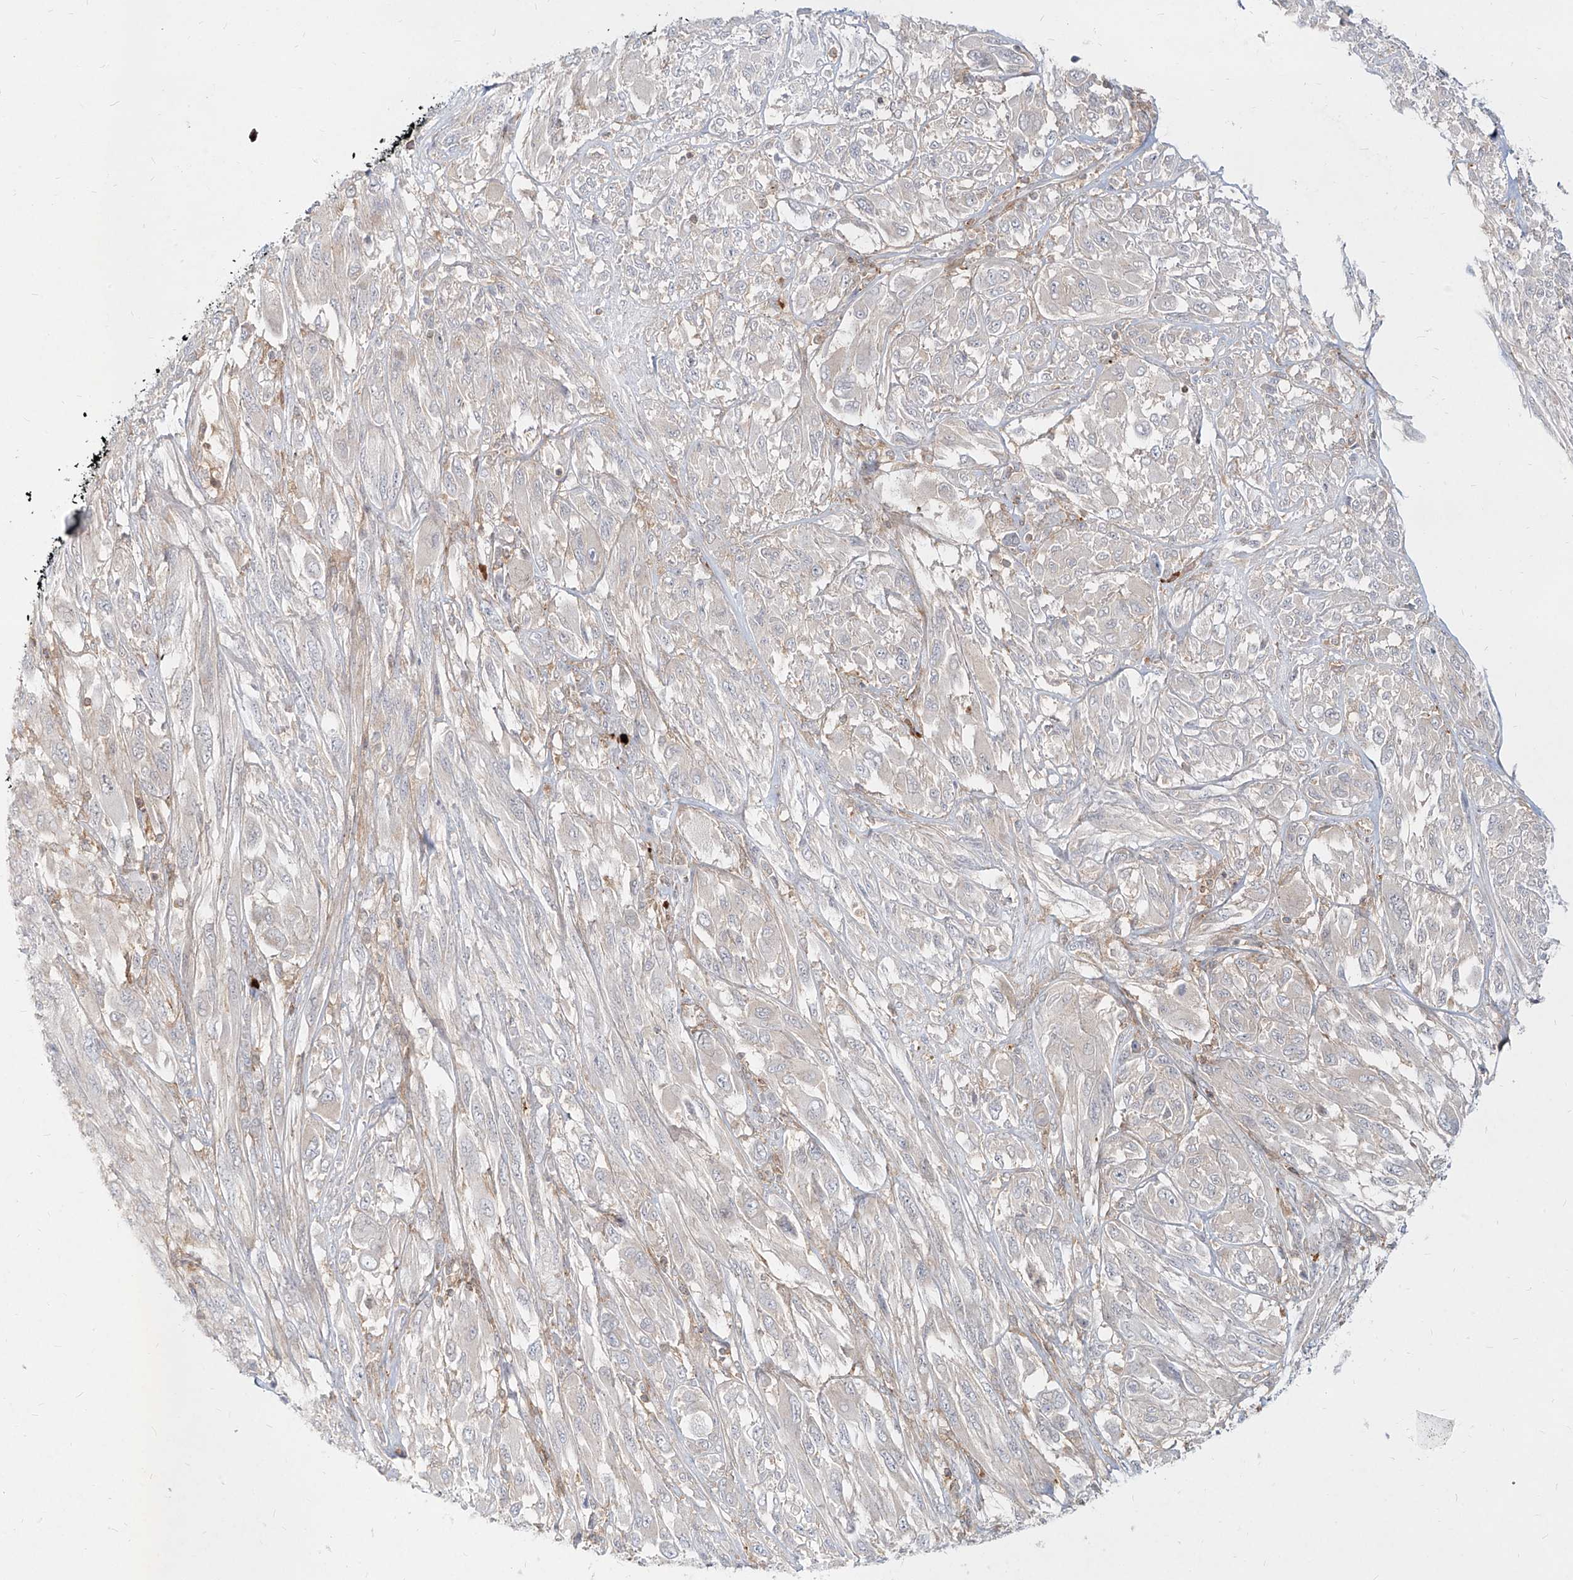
{"staining": {"intensity": "negative", "quantity": "none", "location": "none"}, "tissue": "melanoma", "cell_type": "Tumor cells", "image_type": "cancer", "snomed": [{"axis": "morphology", "description": "Malignant melanoma, NOS"}, {"axis": "topography", "description": "Skin"}], "caption": "This is a histopathology image of immunohistochemistry staining of malignant melanoma, which shows no positivity in tumor cells.", "gene": "SLC2A12", "patient": {"sex": "female", "age": 91}}